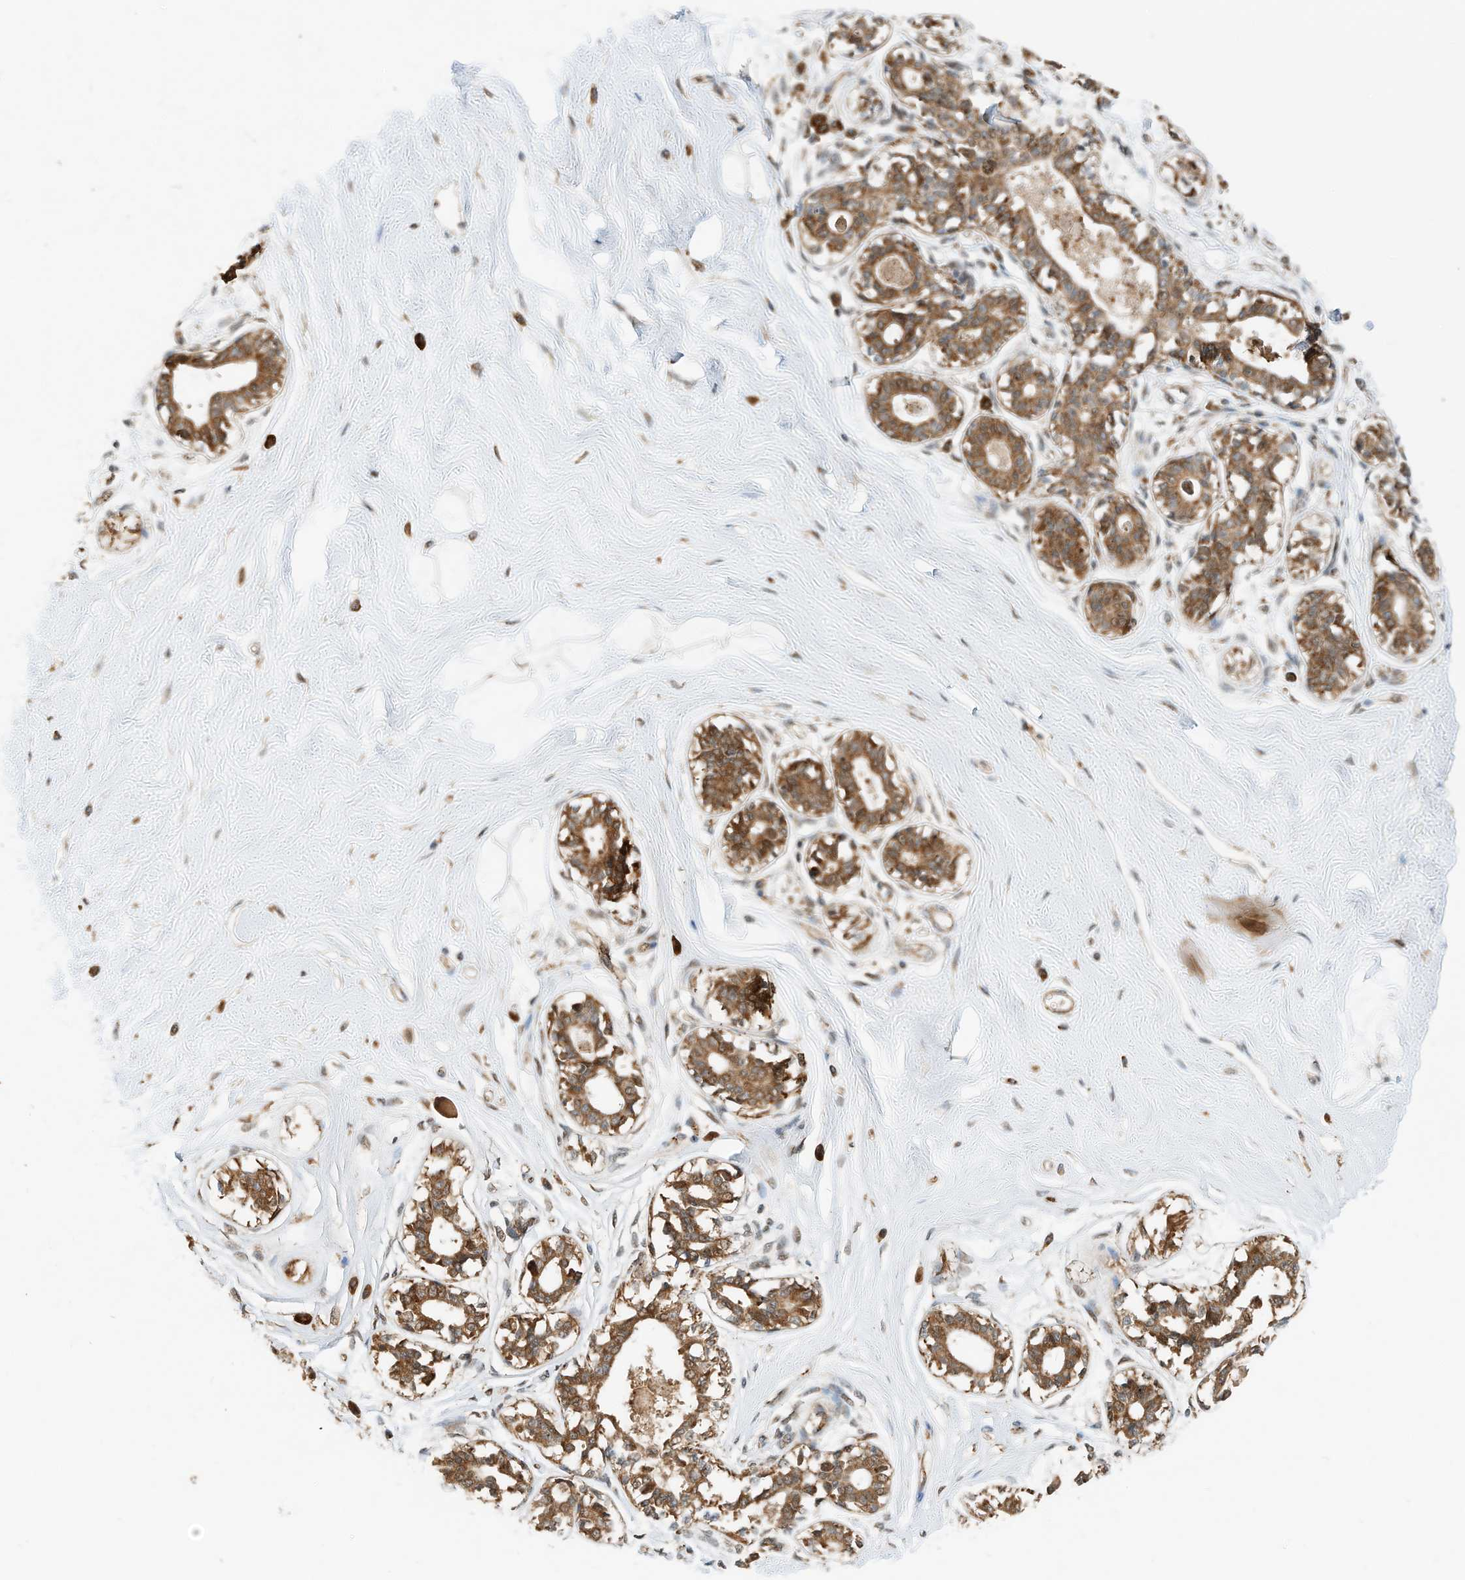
{"staining": {"intensity": "moderate", "quantity": ">75%", "location": "cytoplasmic/membranous"}, "tissue": "breast", "cell_type": "Adipocytes", "image_type": "normal", "snomed": [{"axis": "morphology", "description": "Normal tissue, NOS"}, {"axis": "topography", "description": "Breast"}], "caption": "An IHC photomicrograph of unremarkable tissue is shown. Protein staining in brown shows moderate cytoplasmic/membranous positivity in breast within adipocytes. The staining was performed using DAB, with brown indicating positive protein expression. Nuclei are stained blue with hematoxylin.", "gene": "CPAMD8", "patient": {"sex": "female", "age": 45}}